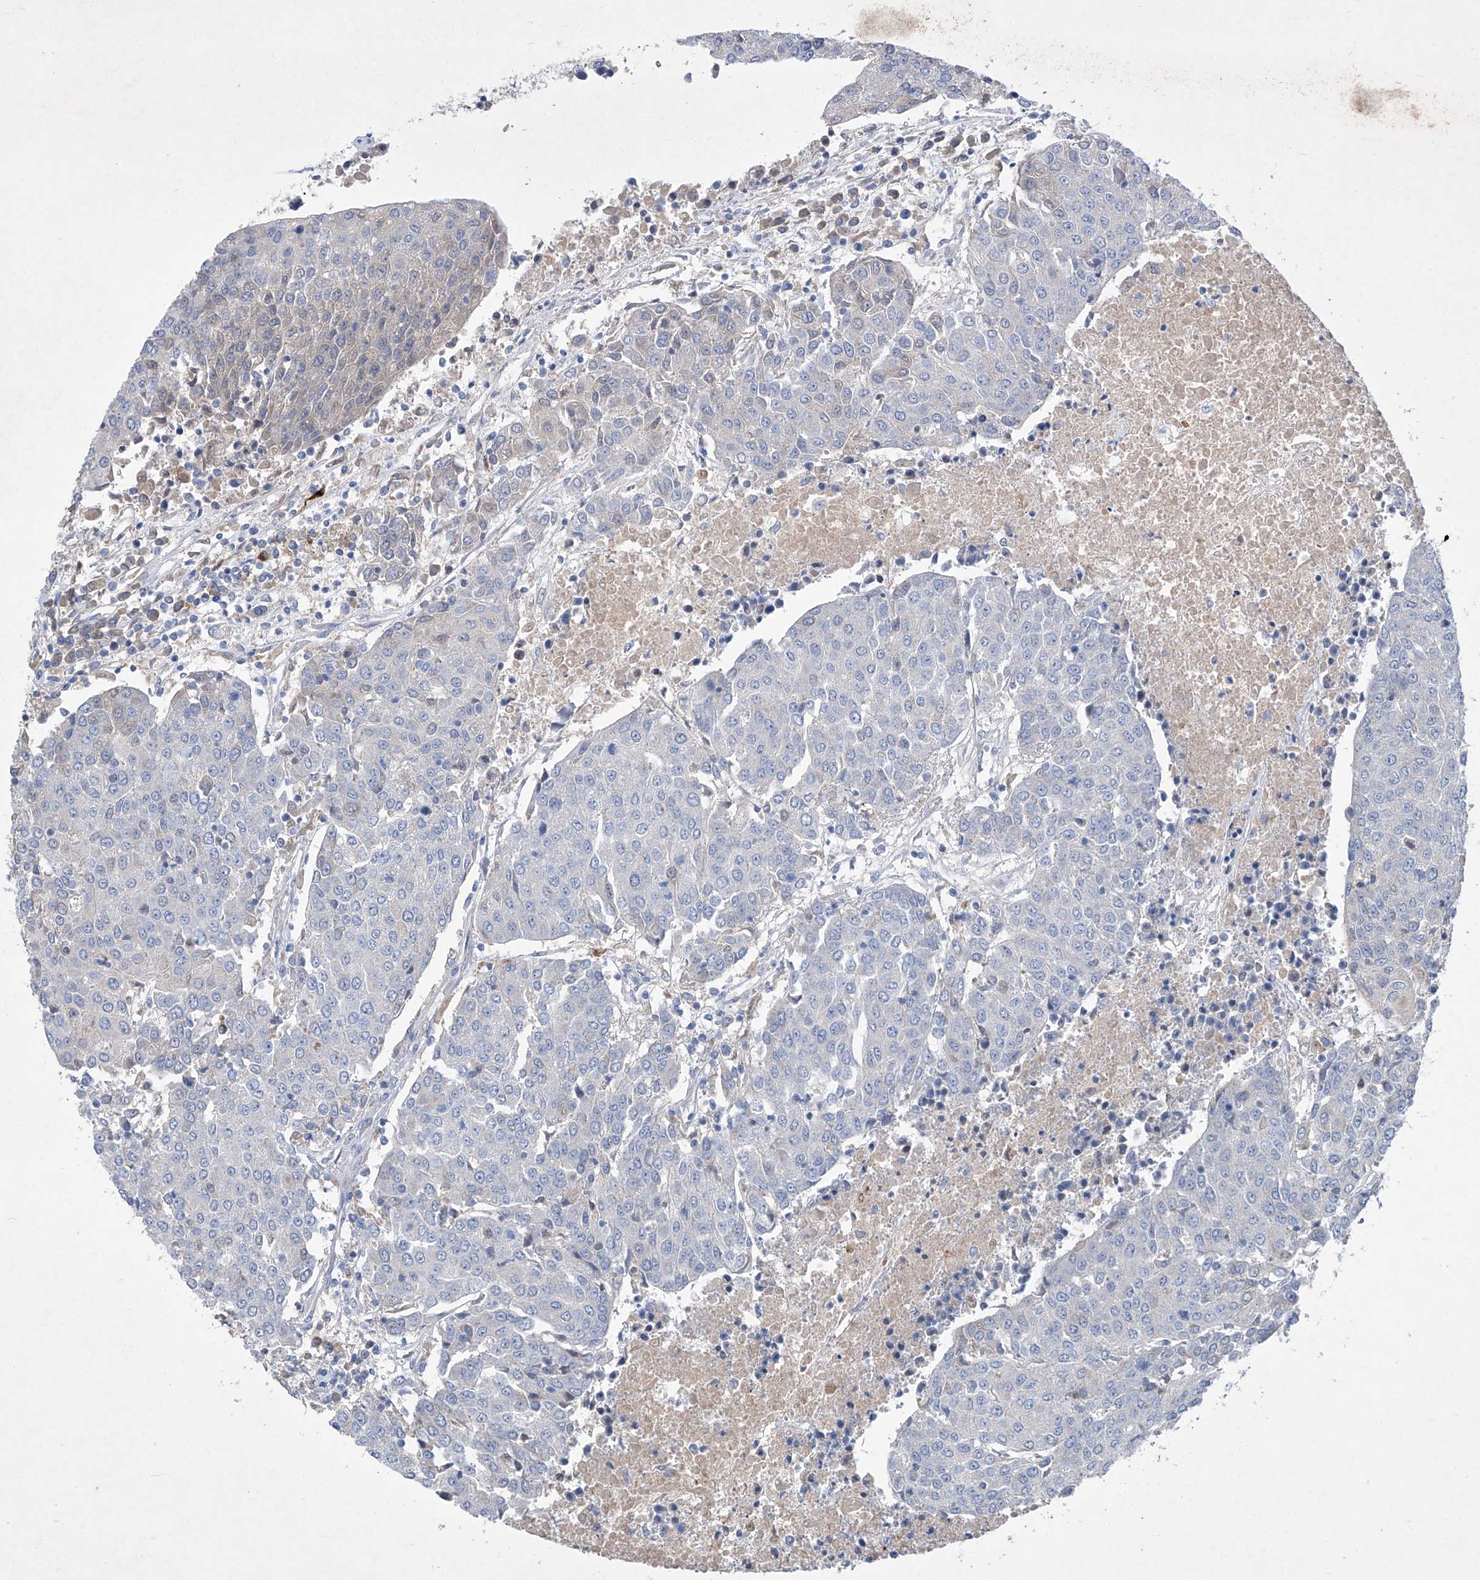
{"staining": {"intensity": "negative", "quantity": "none", "location": "none"}, "tissue": "urothelial cancer", "cell_type": "Tumor cells", "image_type": "cancer", "snomed": [{"axis": "morphology", "description": "Urothelial carcinoma, High grade"}, {"axis": "topography", "description": "Urinary bladder"}], "caption": "This is an IHC photomicrograph of human urothelial cancer. There is no staining in tumor cells.", "gene": "SBK2", "patient": {"sex": "female", "age": 85}}